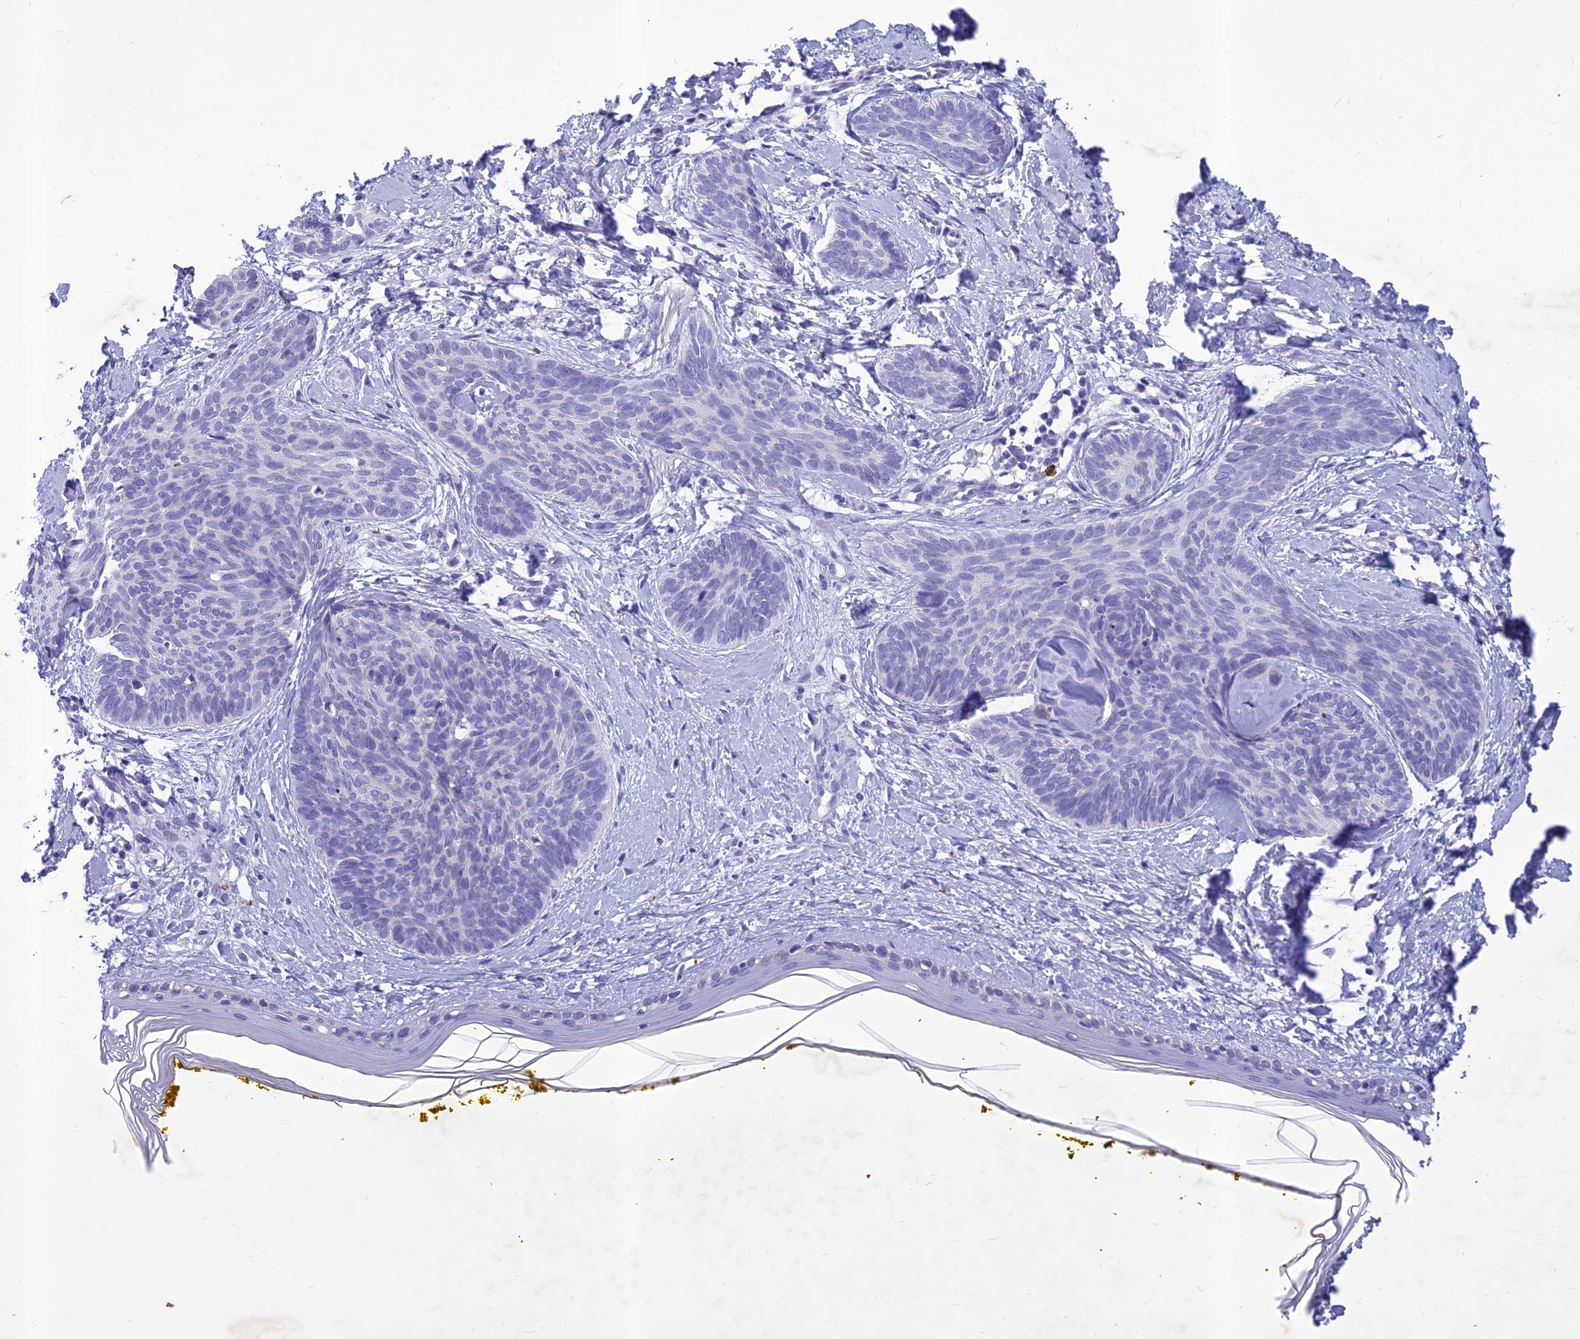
{"staining": {"intensity": "negative", "quantity": "none", "location": "none"}, "tissue": "skin cancer", "cell_type": "Tumor cells", "image_type": "cancer", "snomed": [{"axis": "morphology", "description": "Basal cell carcinoma"}, {"axis": "topography", "description": "Skin"}], "caption": "Immunohistochemistry (IHC) image of neoplastic tissue: skin cancer stained with DAB shows no significant protein positivity in tumor cells. Nuclei are stained in blue.", "gene": "IFT172", "patient": {"sex": "female", "age": 81}}